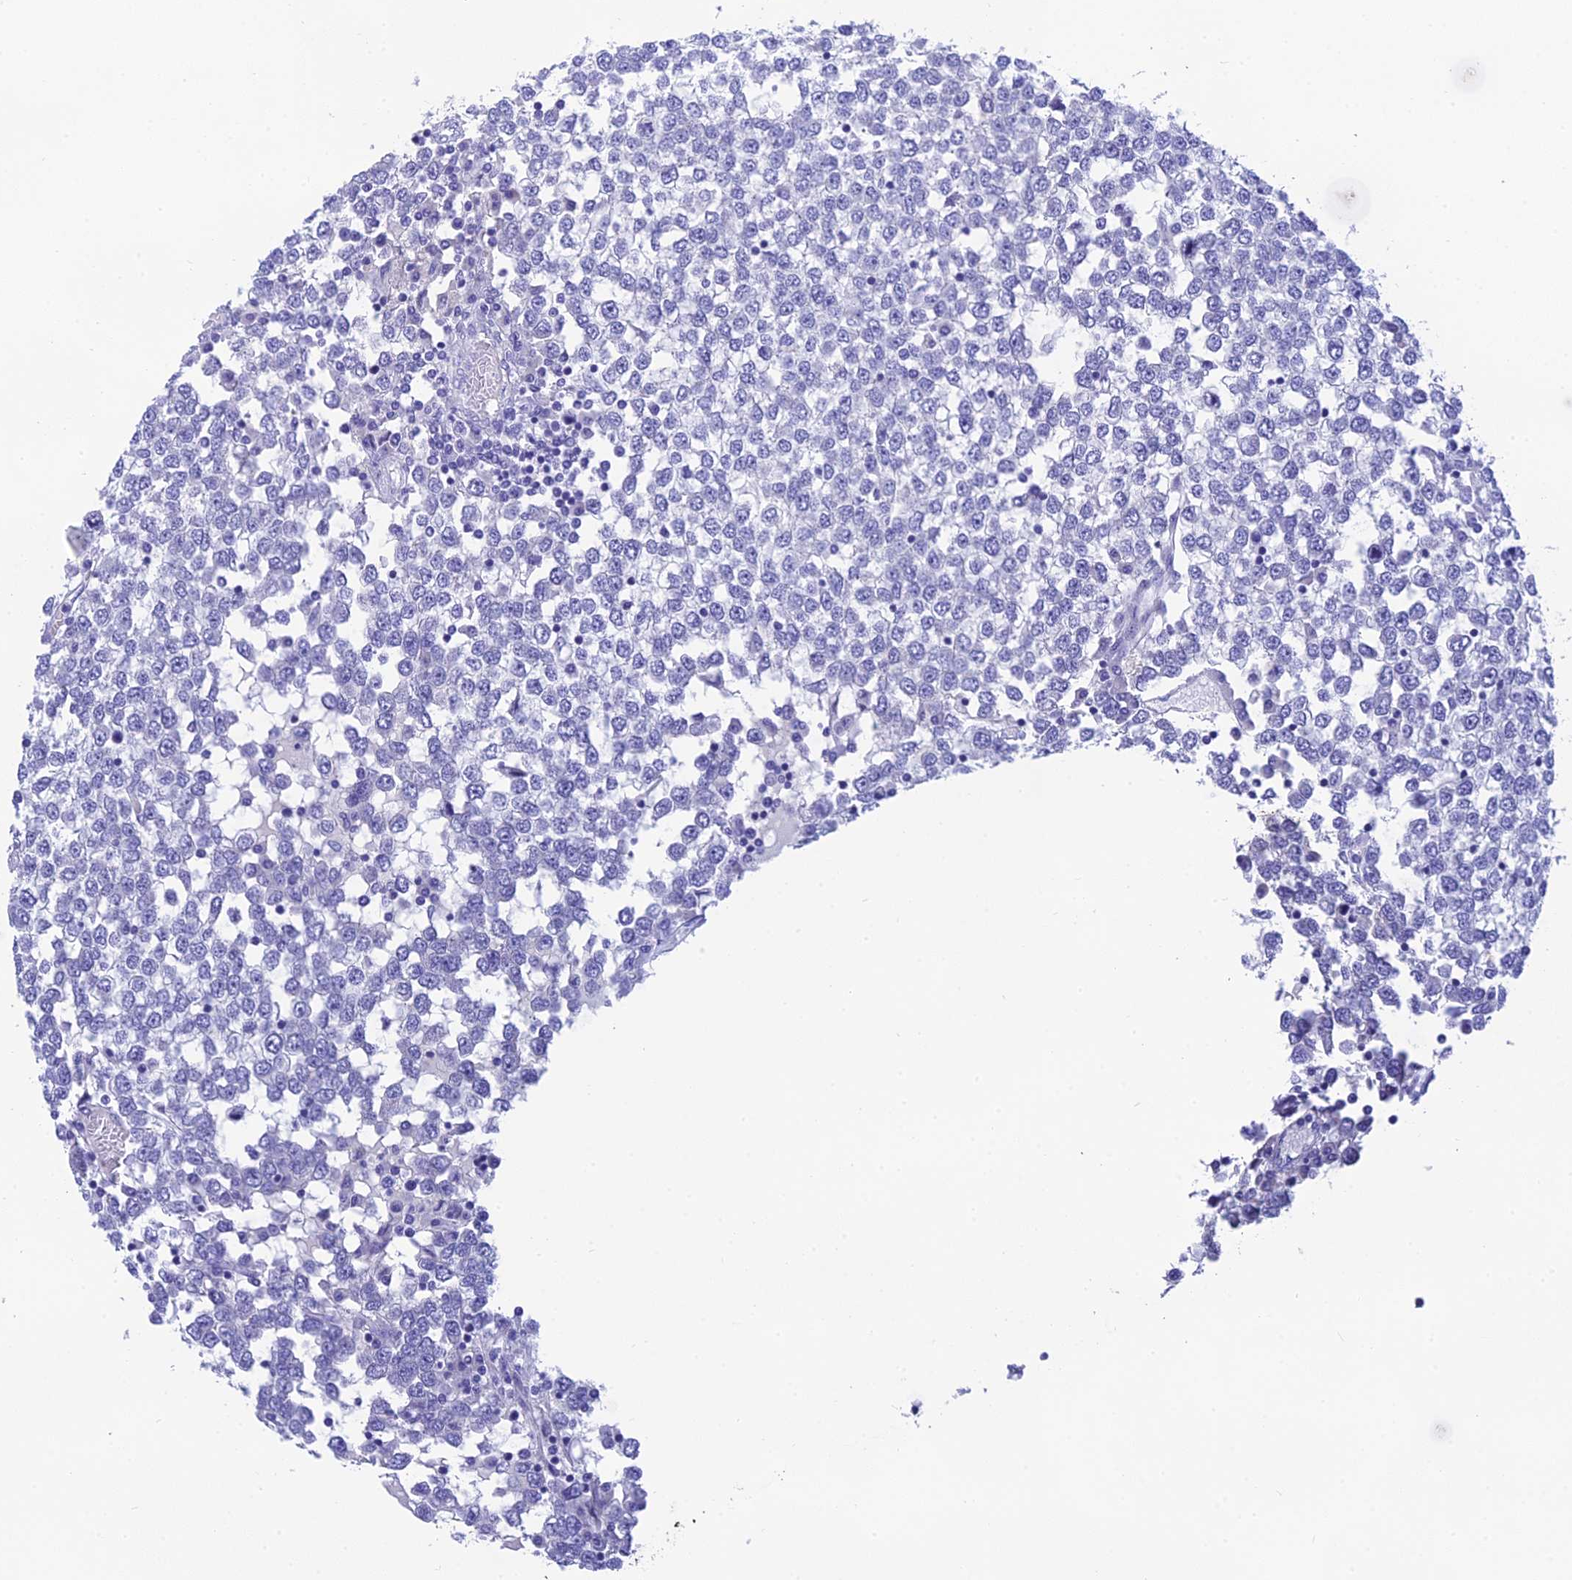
{"staining": {"intensity": "negative", "quantity": "none", "location": "none"}, "tissue": "testis cancer", "cell_type": "Tumor cells", "image_type": "cancer", "snomed": [{"axis": "morphology", "description": "Seminoma, NOS"}, {"axis": "topography", "description": "Testis"}], "caption": "Tumor cells are negative for brown protein staining in testis cancer (seminoma).", "gene": "KDELR3", "patient": {"sex": "male", "age": 65}}